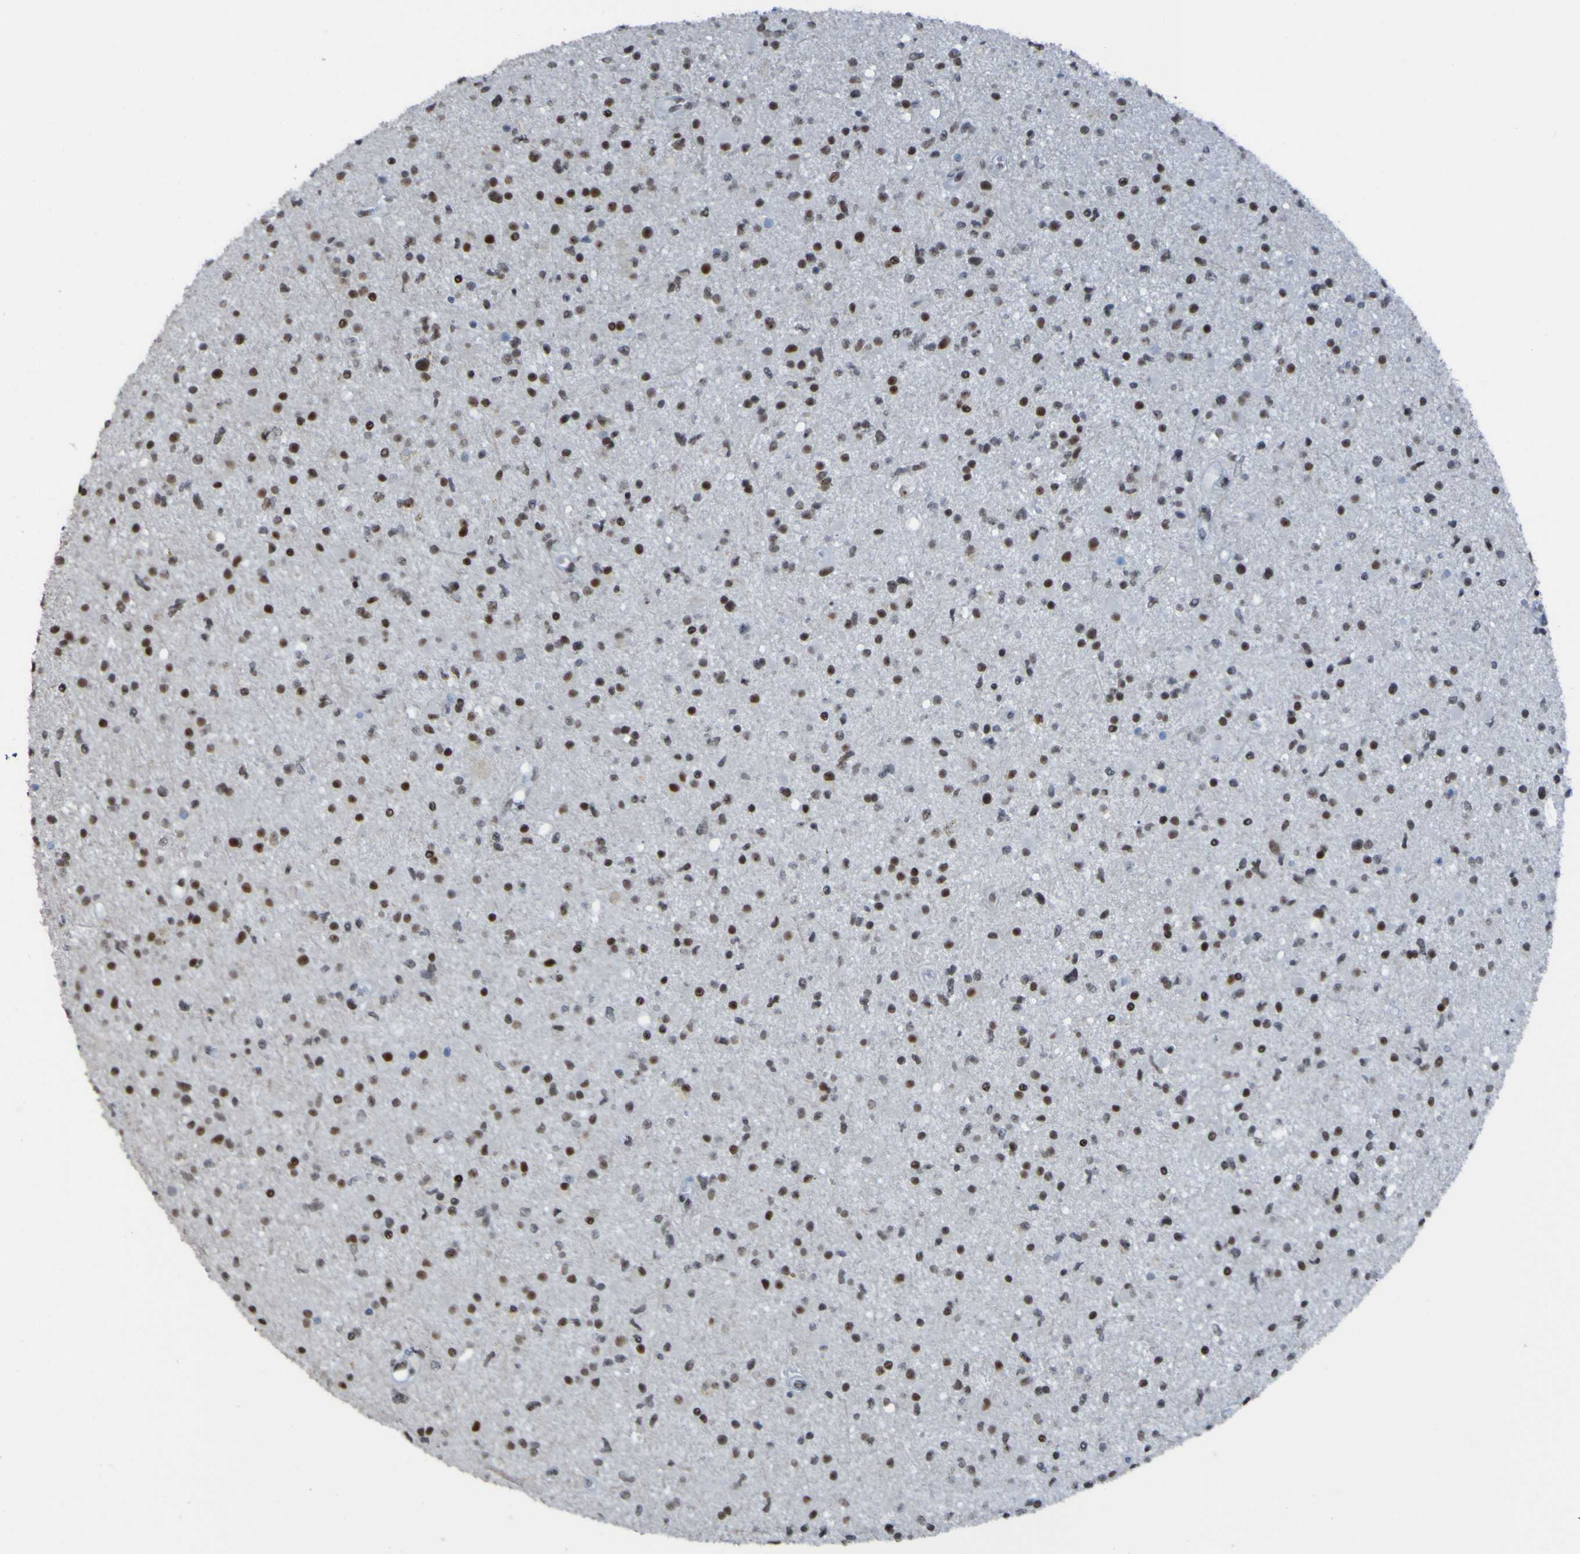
{"staining": {"intensity": "strong", "quantity": ">75%", "location": "nuclear"}, "tissue": "glioma", "cell_type": "Tumor cells", "image_type": "cancer", "snomed": [{"axis": "morphology", "description": "Glioma, malignant, High grade"}, {"axis": "topography", "description": "Brain"}], "caption": "Immunohistochemical staining of high-grade glioma (malignant) demonstrates strong nuclear protein expression in approximately >75% of tumor cells. Using DAB (3,3'-diaminobenzidine) (brown) and hematoxylin (blue) stains, captured at high magnification using brightfield microscopy.", "gene": "PHF2", "patient": {"sex": "male", "age": 33}}